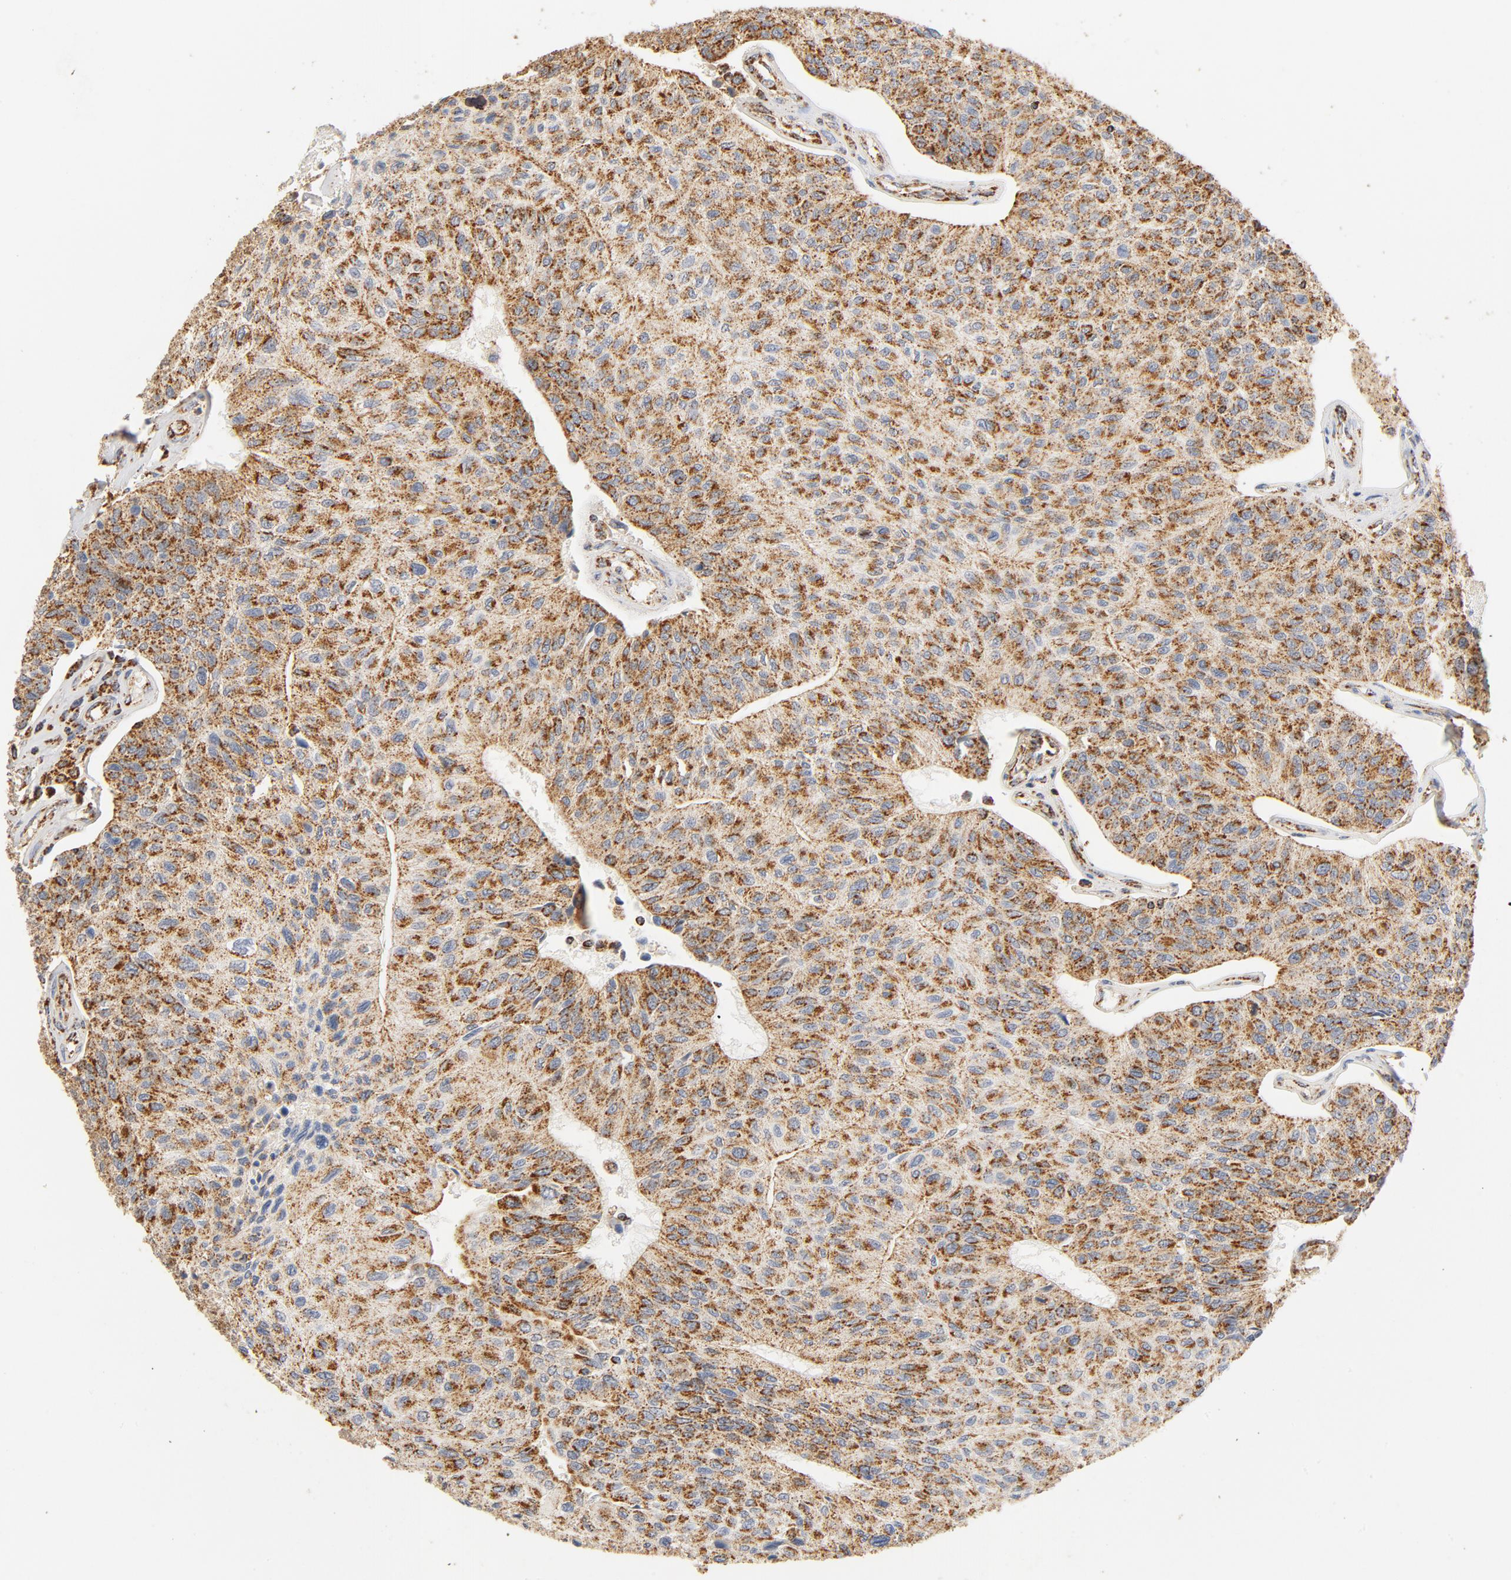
{"staining": {"intensity": "moderate", "quantity": ">75%", "location": "cytoplasmic/membranous"}, "tissue": "urothelial cancer", "cell_type": "Tumor cells", "image_type": "cancer", "snomed": [{"axis": "morphology", "description": "Urothelial carcinoma, High grade"}, {"axis": "topography", "description": "Urinary bladder"}], "caption": "IHC histopathology image of neoplastic tissue: human urothelial cancer stained using IHC displays medium levels of moderate protein expression localized specifically in the cytoplasmic/membranous of tumor cells, appearing as a cytoplasmic/membranous brown color.", "gene": "COX4I1", "patient": {"sex": "male", "age": 66}}